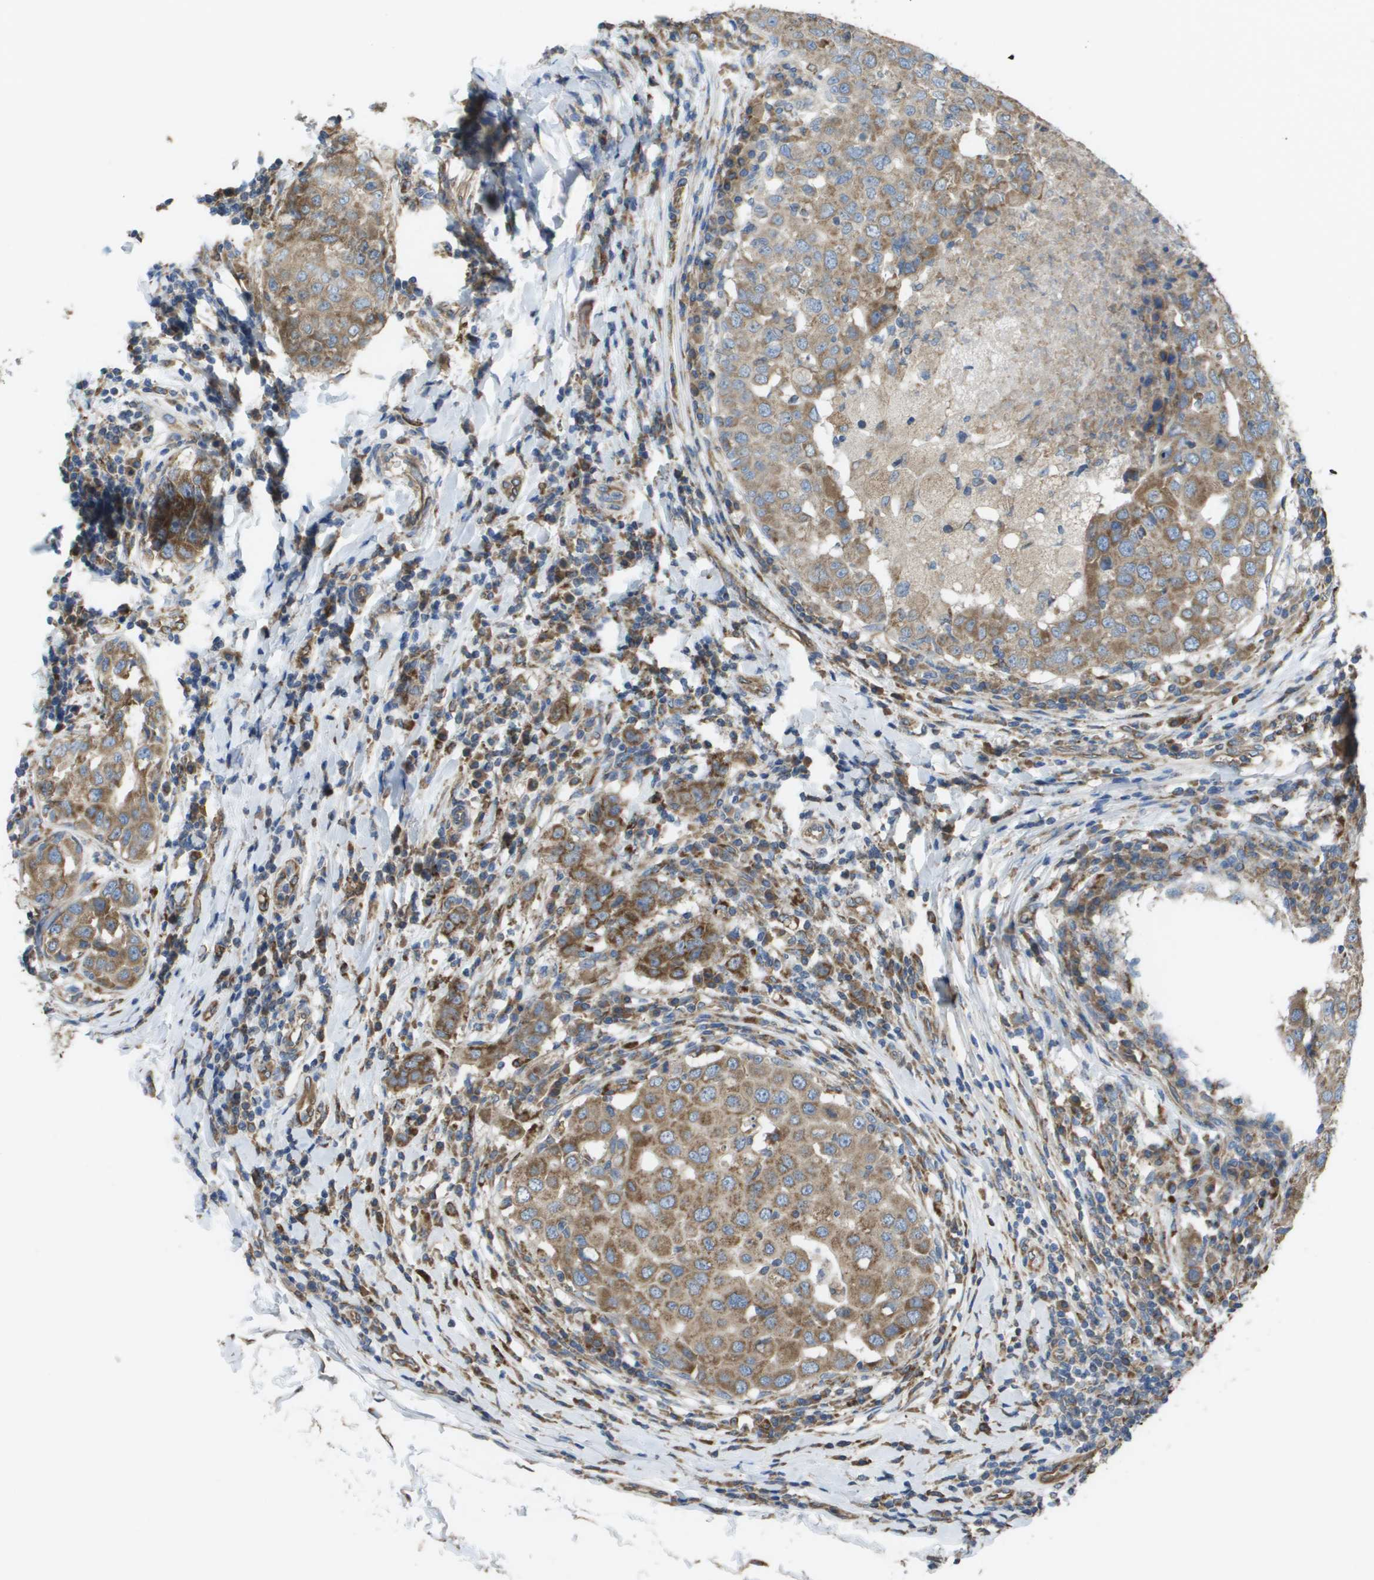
{"staining": {"intensity": "moderate", "quantity": ">75%", "location": "cytoplasmic/membranous"}, "tissue": "breast cancer", "cell_type": "Tumor cells", "image_type": "cancer", "snomed": [{"axis": "morphology", "description": "Duct carcinoma"}, {"axis": "topography", "description": "Breast"}], "caption": "Immunohistochemical staining of intraductal carcinoma (breast) exhibits medium levels of moderate cytoplasmic/membranous protein positivity in about >75% of tumor cells. The staining is performed using DAB brown chromogen to label protein expression. The nuclei are counter-stained blue using hematoxylin.", "gene": "CLCN2", "patient": {"sex": "female", "age": 27}}